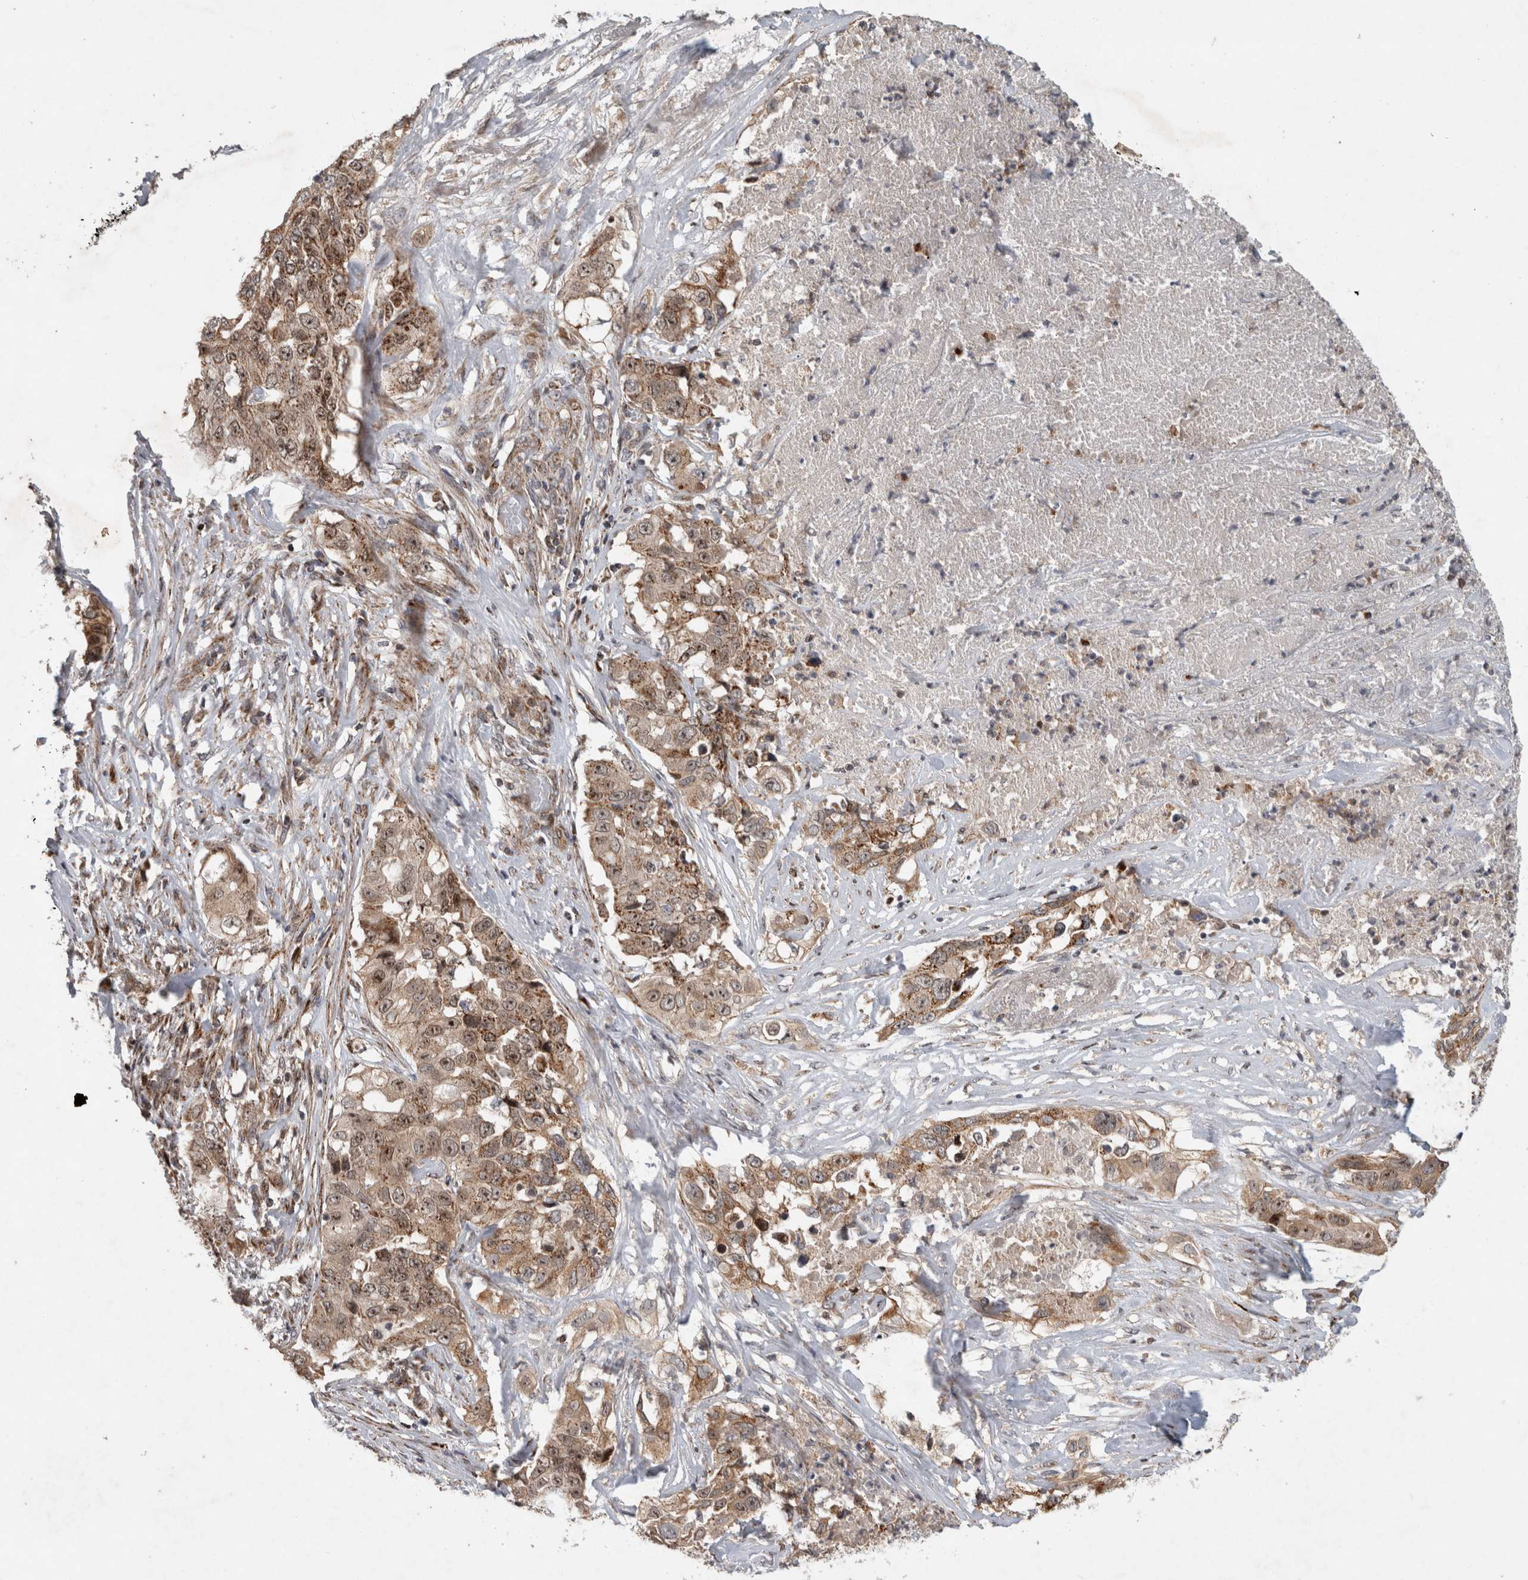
{"staining": {"intensity": "moderate", "quantity": ">75%", "location": "cytoplasmic/membranous,nuclear"}, "tissue": "lung cancer", "cell_type": "Tumor cells", "image_type": "cancer", "snomed": [{"axis": "morphology", "description": "Adenocarcinoma, NOS"}, {"axis": "topography", "description": "Lung"}], "caption": "Protein analysis of lung cancer tissue demonstrates moderate cytoplasmic/membranous and nuclear positivity in about >75% of tumor cells.", "gene": "INSRR", "patient": {"sex": "female", "age": 51}}